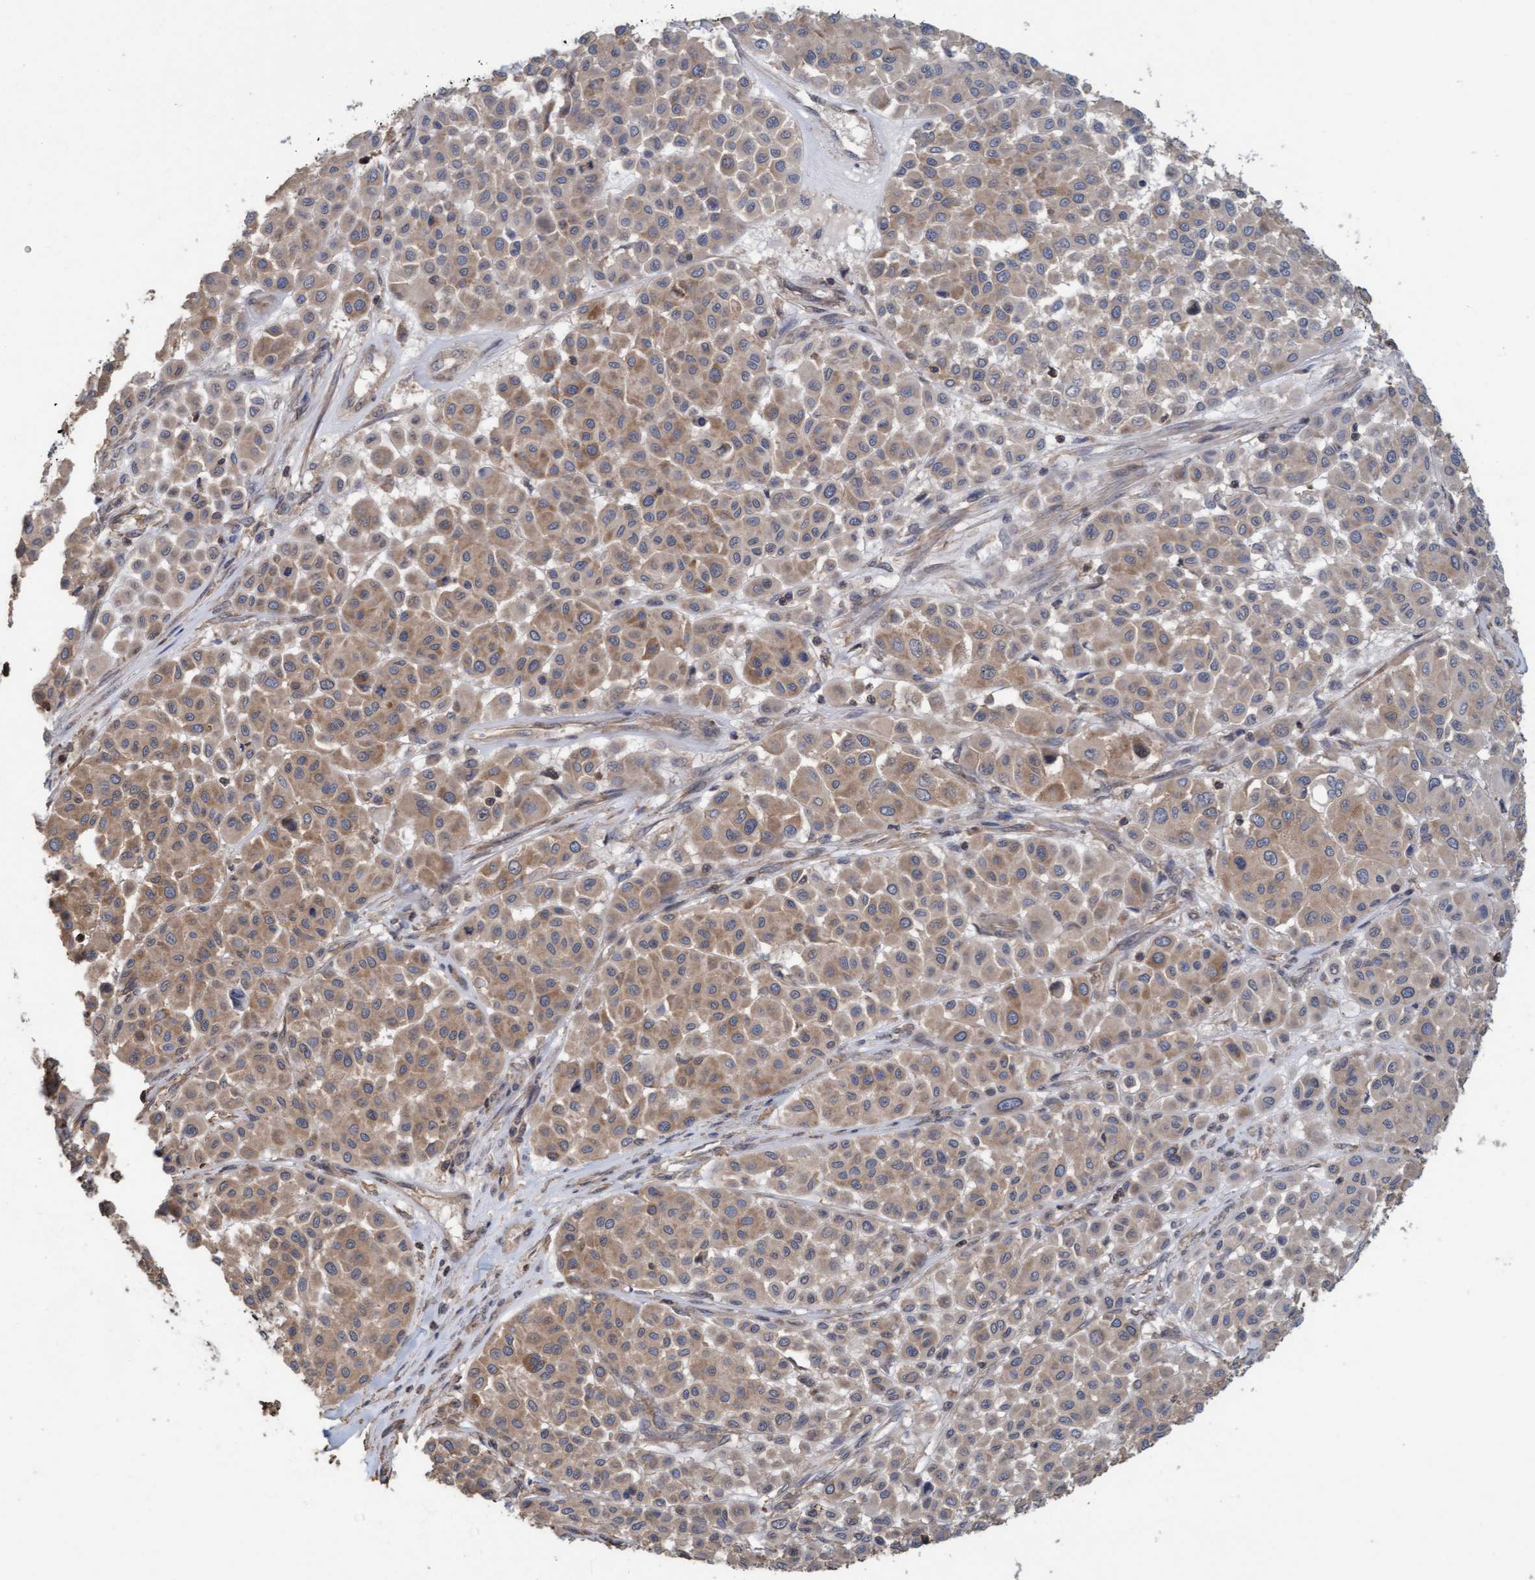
{"staining": {"intensity": "weak", "quantity": ">75%", "location": "cytoplasmic/membranous"}, "tissue": "melanoma", "cell_type": "Tumor cells", "image_type": "cancer", "snomed": [{"axis": "morphology", "description": "Malignant melanoma, Metastatic site"}, {"axis": "topography", "description": "Soft tissue"}], "caption": "Melanoma tissue shows weak cytoplasmic/membranous staining in approximately >75% of tumor cells", "gene": "FXR2", "patient": {"sex": "male", "age": 41}}